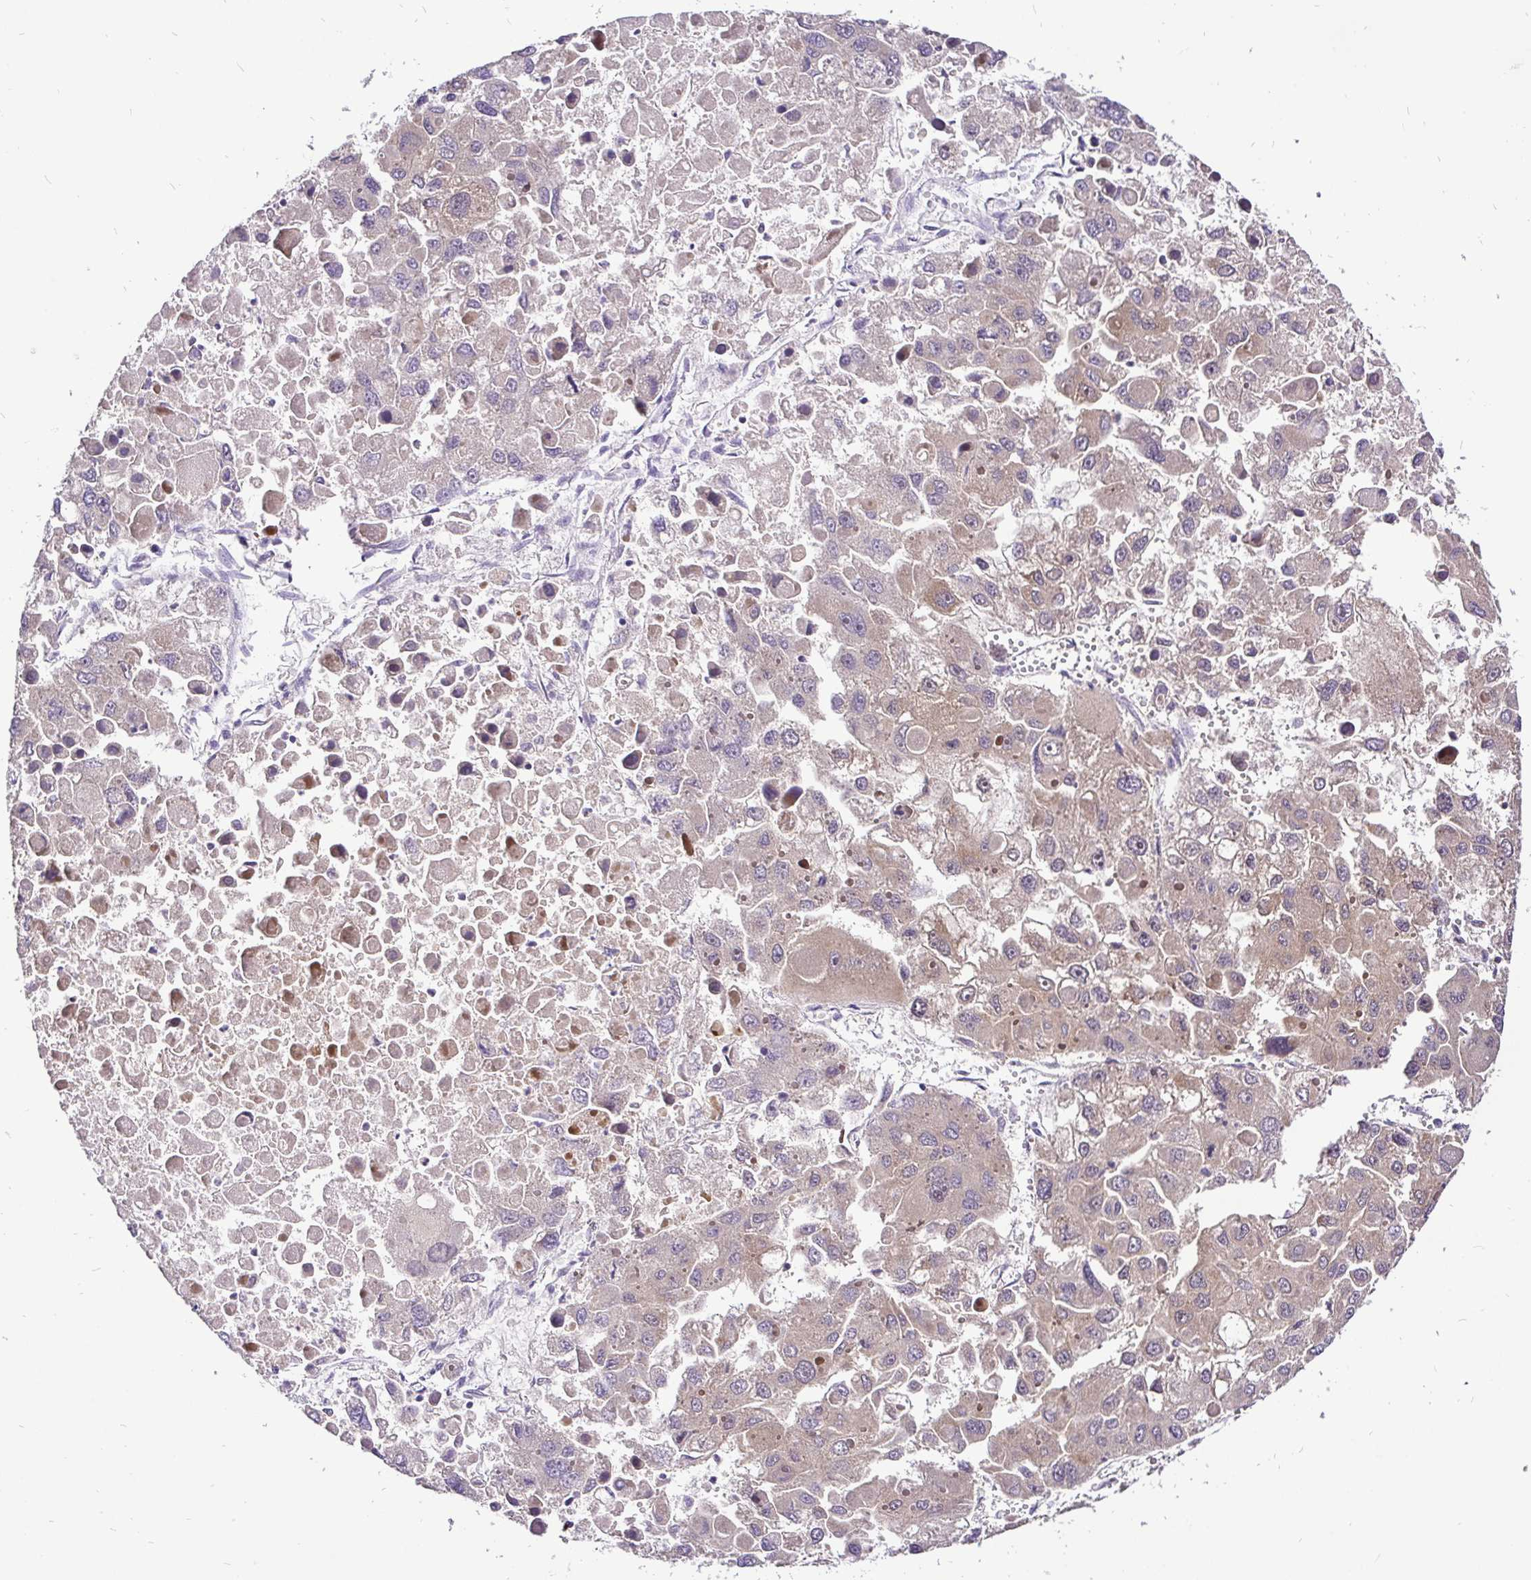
{"staining": {"intensity": "weak", "quantity": "25%-75%", "location": "cytoplasmic/membranous,nuclear"}, "tissue": "liver cancer", "cell_type": "Tumor cells", "image_type": "cancer", "snomed": [{"axis": "morphology", "description": "Carcinoma, Hepatocellular, NOS"}, {"axis": "topography", "description": "Liver"}], "caption": "Immunohistochemical staining of liver hepatocellular carcinoma shows low levels of weak cytoplasmic/membranous and nuclear protein staining in approximately 25%-75% of tumor cells.", "gene": "UBE2M", "patient": {"sex": "female", "age": 41}}